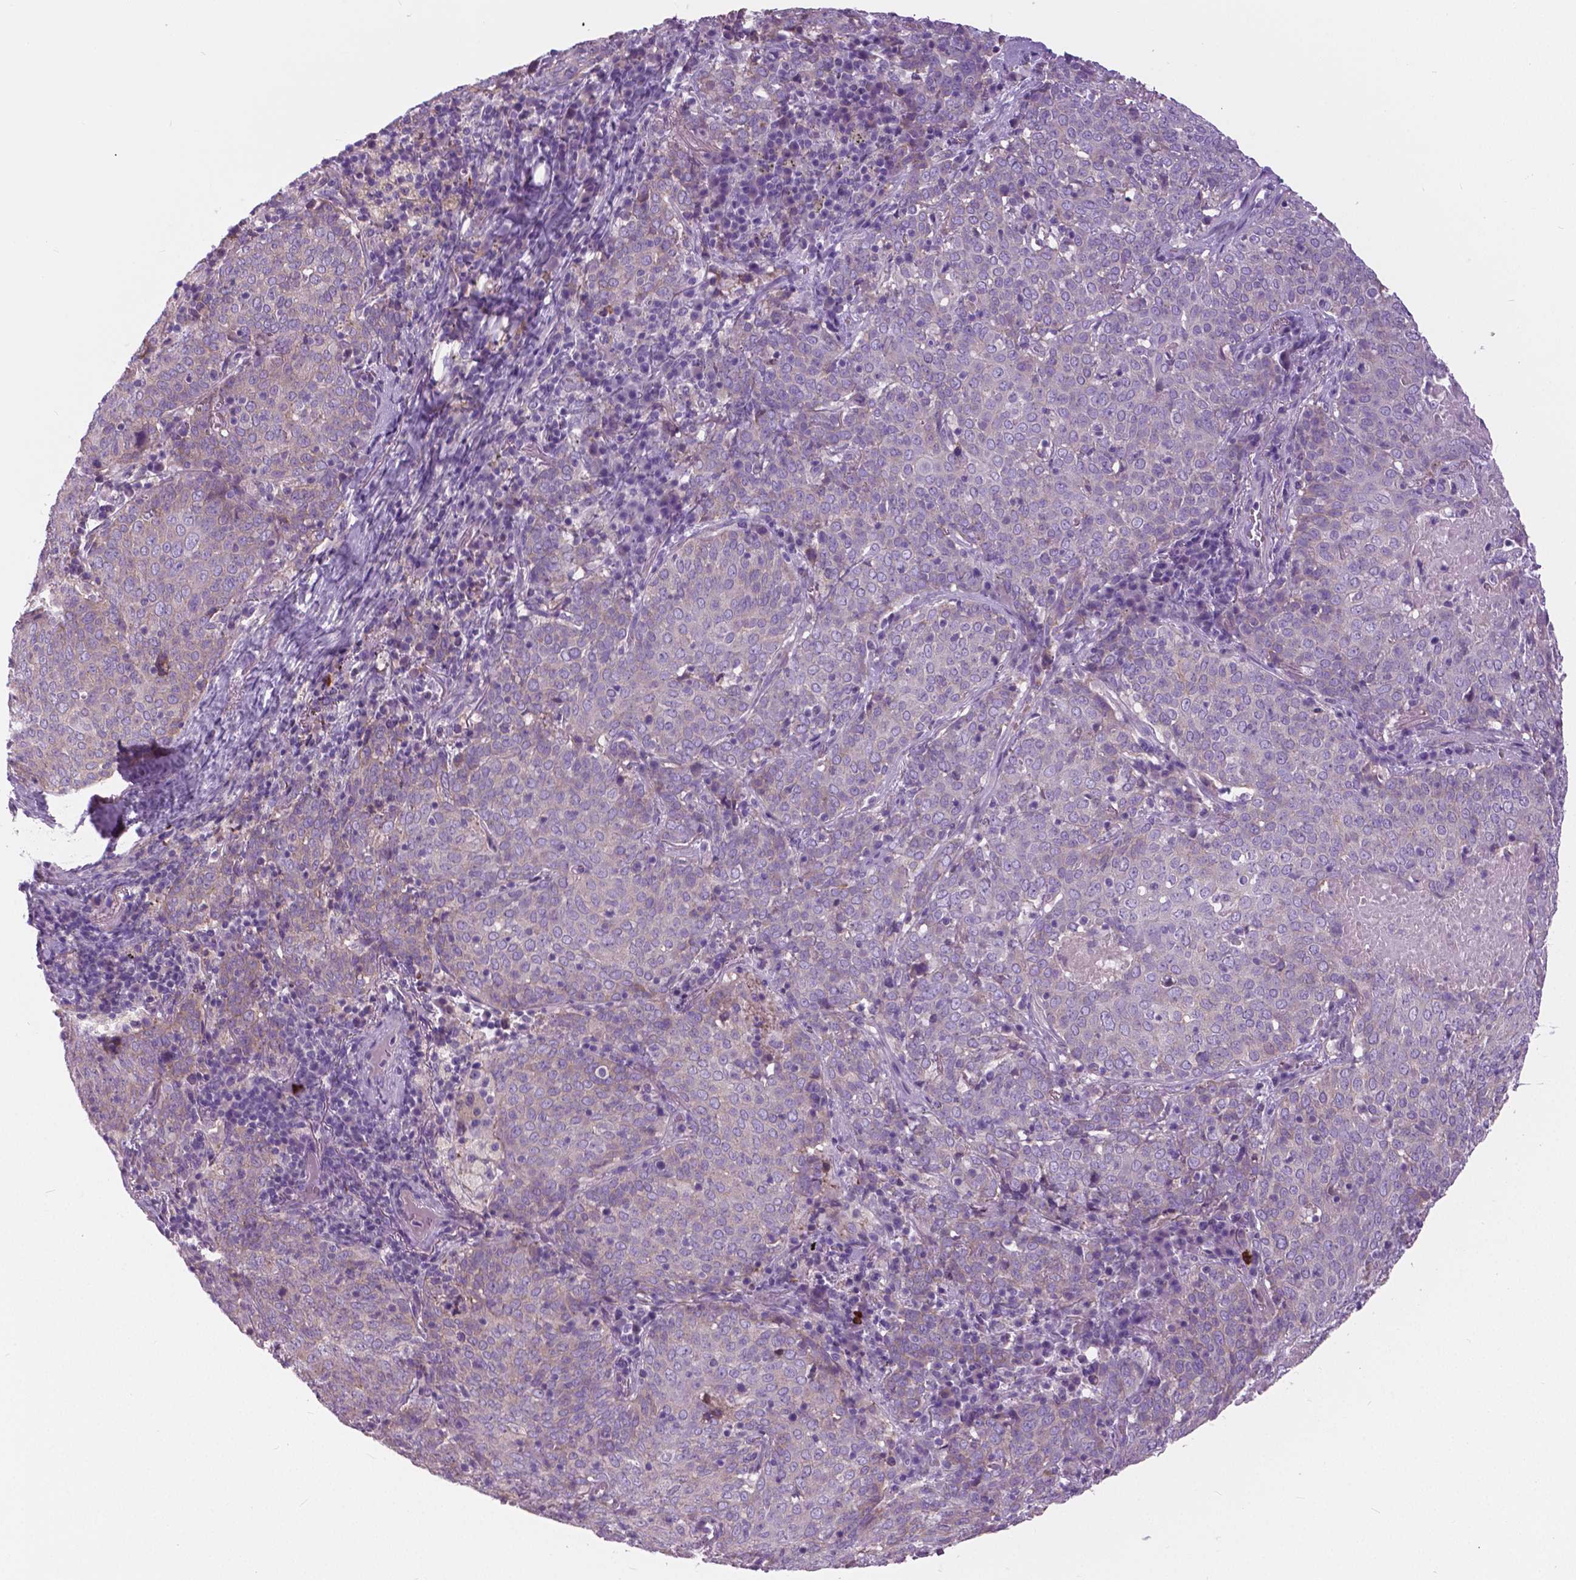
{"staining": {"intensity": "negative", "quantity": "none", "location": "none"}, "tissue": "lung cancer", "cell_type": "Tumor cells", "image_type": "cancer", "snomed": [{"axis": "morphology", "description": "Squamous cell carcinoma, NOS"}, {"axis": "topography", "description": "Lung"}], "caption": "Histopathology image shows no significant protein positivity in tumor cells of lung squamous cell carcinoma. Brightfield microscopy of immunohistochemistry stained with DAB (brown) and hematoxylin (blue), captured at high magnification.", "gene": "SERPINI1", "patient": {"sex": "male", "age": 82}}